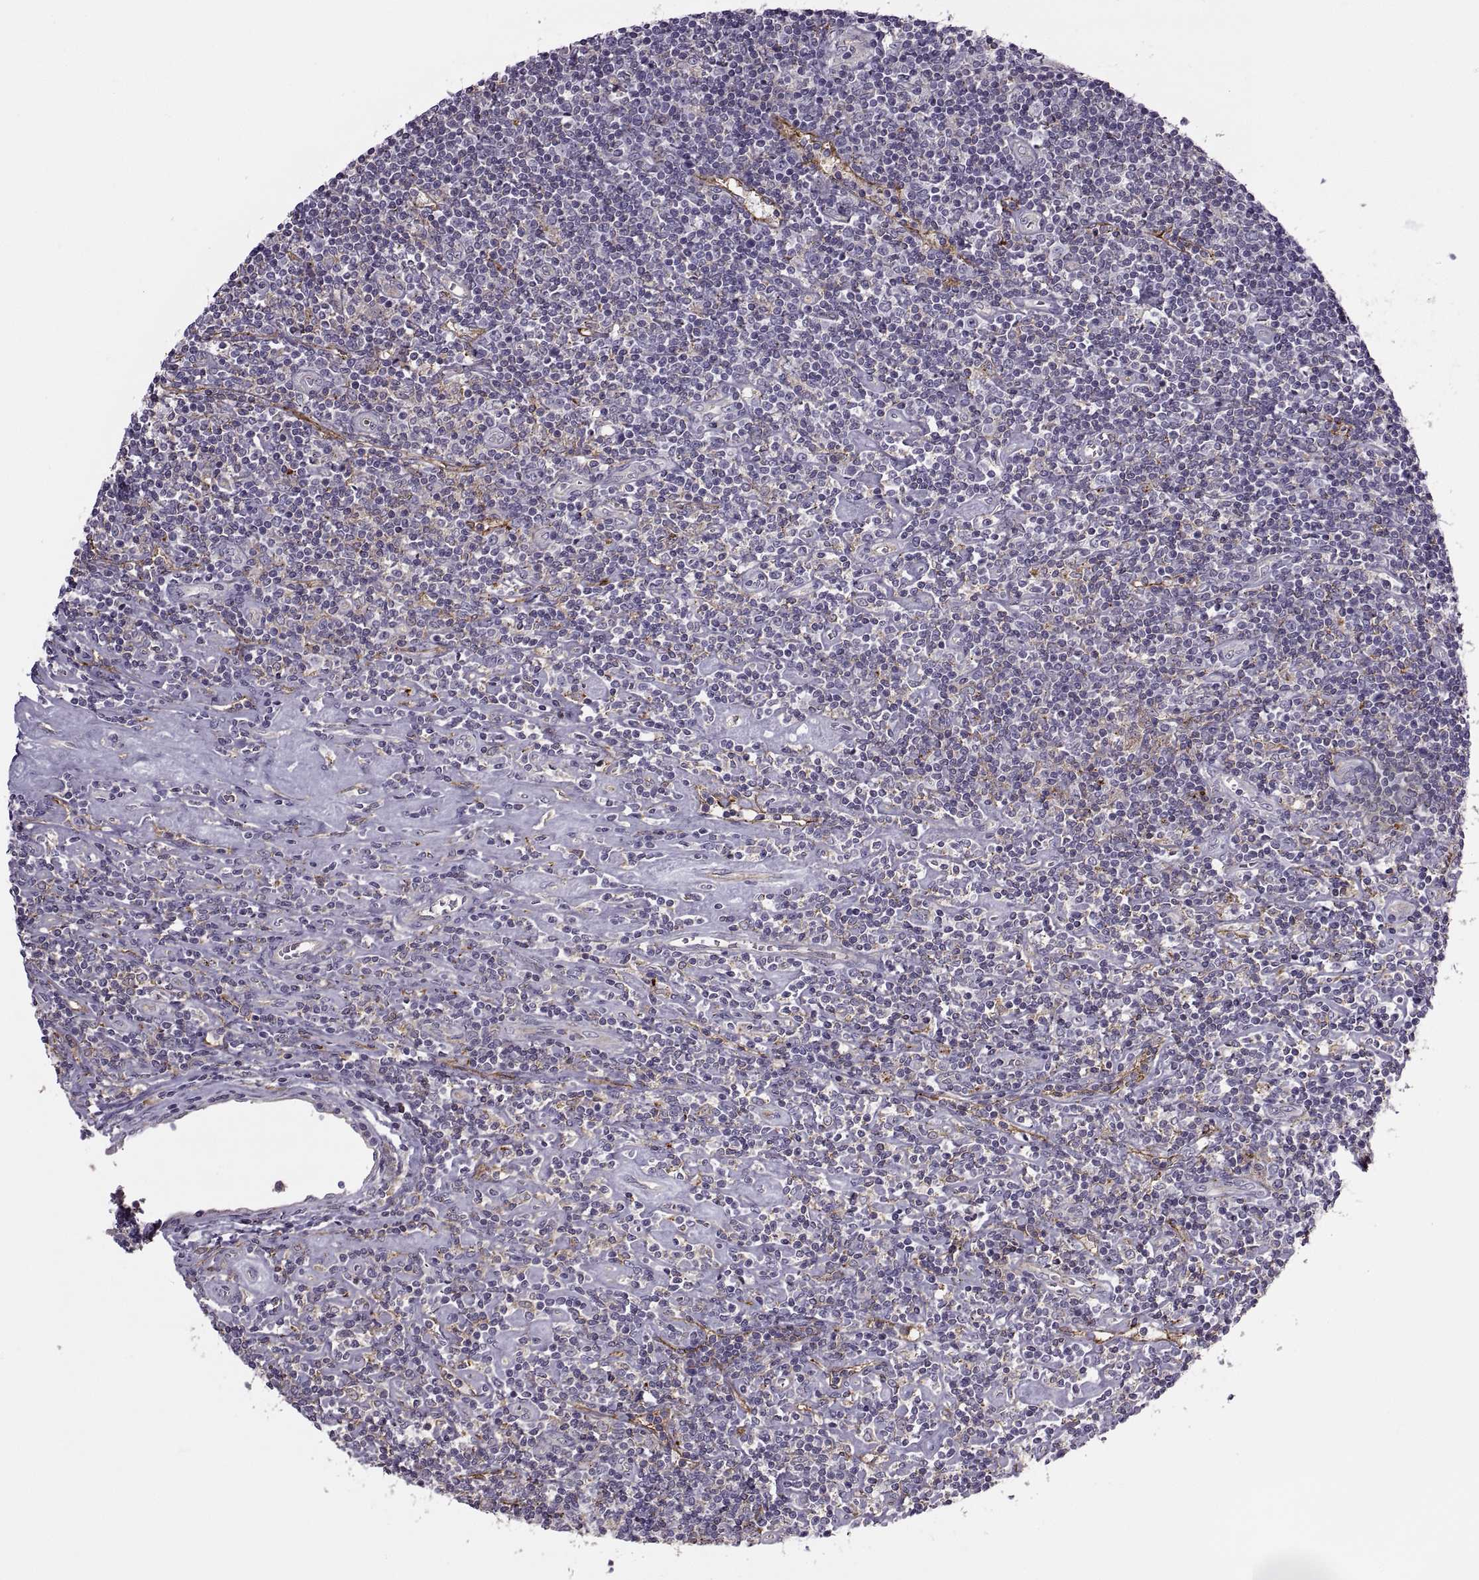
{"staining": {"intensity": "negative", "quantity": "none", "location": "none"}, "tissue": "lymphoma", "cell_type": "Tumor cells", "image_type": "cancer", "snomed": [{"axis": "morphology", "description": "Hodgkin's disease, NOS"}, {"axis": "topography", "description": "Lymph node"}], "caption": "Tumor cells are negative for protein expression in human lymphoma.", "gene": "RALB", "patient": {"sex": "male", "age": 40}}